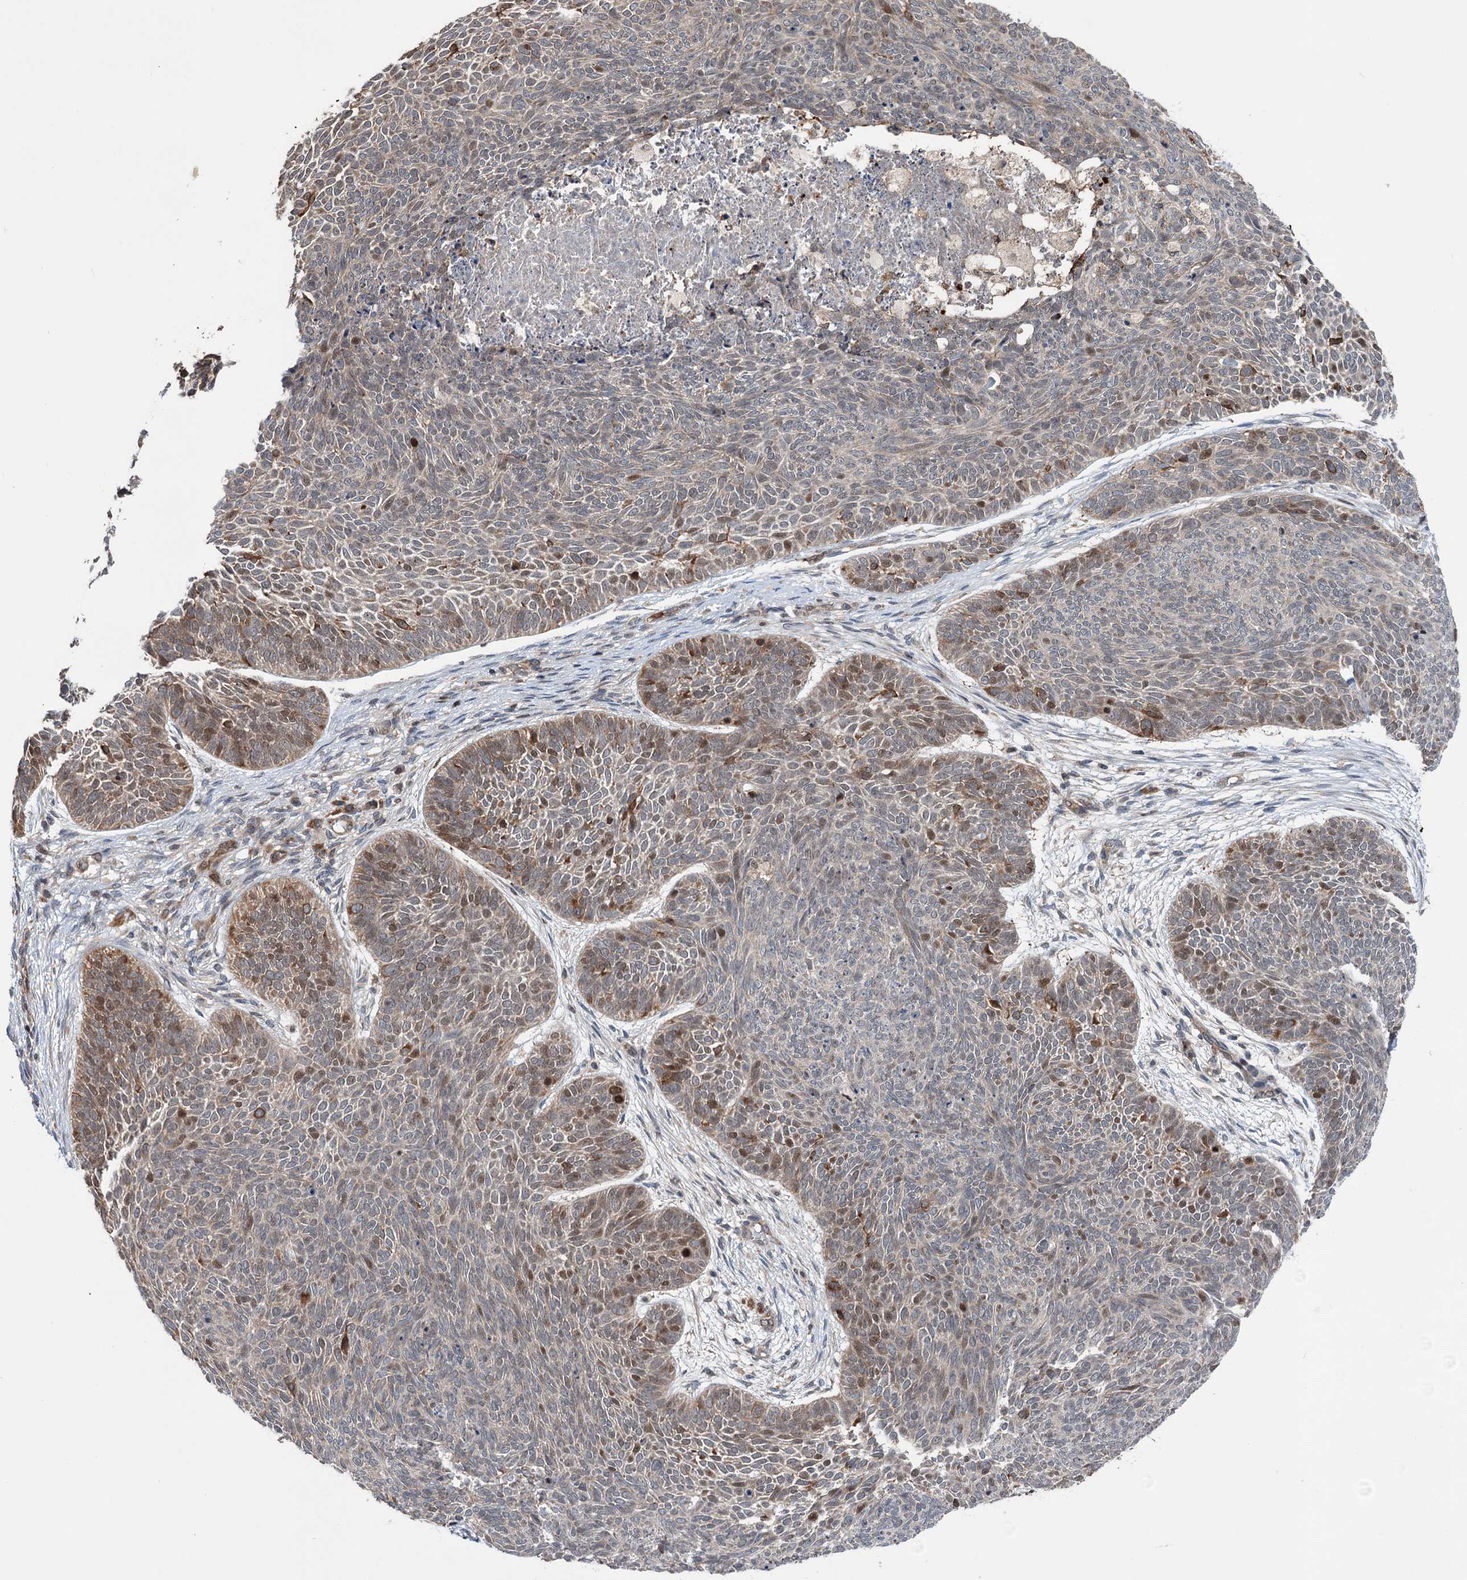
{"staining": {"intensity": "moderate", "quantity": "25%-75%", "location": "cytoplasmic/membranous,nuclear"}, "tissue": "skin cancer", "cell_type": "Tumor cells", "image_type": "cancer", "snomed": [{"axis": "morphology", "description": "Basal cell carcinoma"}, {"axis": "topography", "description": "Skin"}], "caption": "Skin cancer (basal cell carcinoma) stained for a protein exhibits moderate cytoplasmic/membranous and nuclear positivity in tumor cells.", "gene": "NCAPD2", "patient": {"sex": "male", "age": 85}}